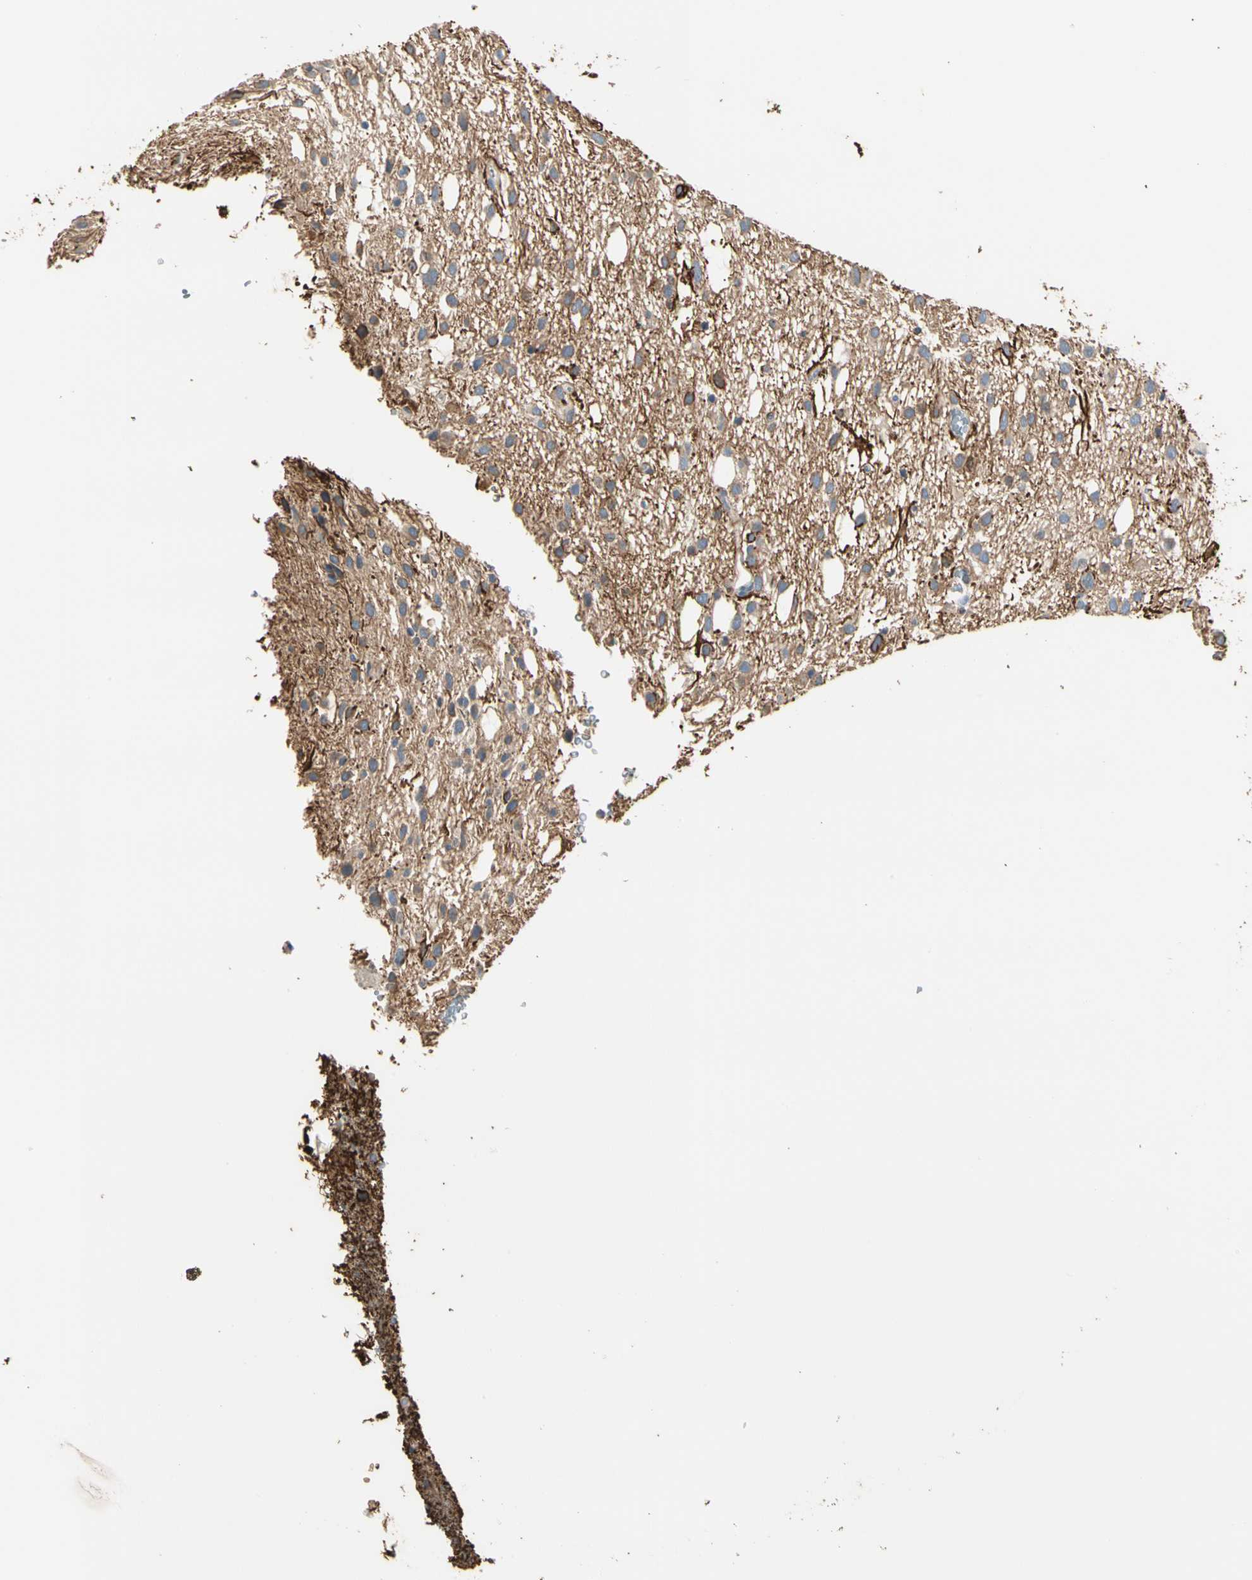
{"staining": {"intensity": "moderate", "quantity": "25%-75%", "location": "cytoplasmic/membranous"}, "tissue": "glioma", "cell_type": "Tumor cells", "image_type": "cancer", "snomed": [{"axis": "morphology", "description": "Glioma, malignant, Low grade"}, {"axis": "topography", "description": "Brain"}], "caption": "Immunohistochemical staining of human glioma shows moderate cytoplasmic/membranous protein expression in about 25%-75% of tumor cells.", "gene": "GPR153", "patient": {"sex": "male", "age": 77}}